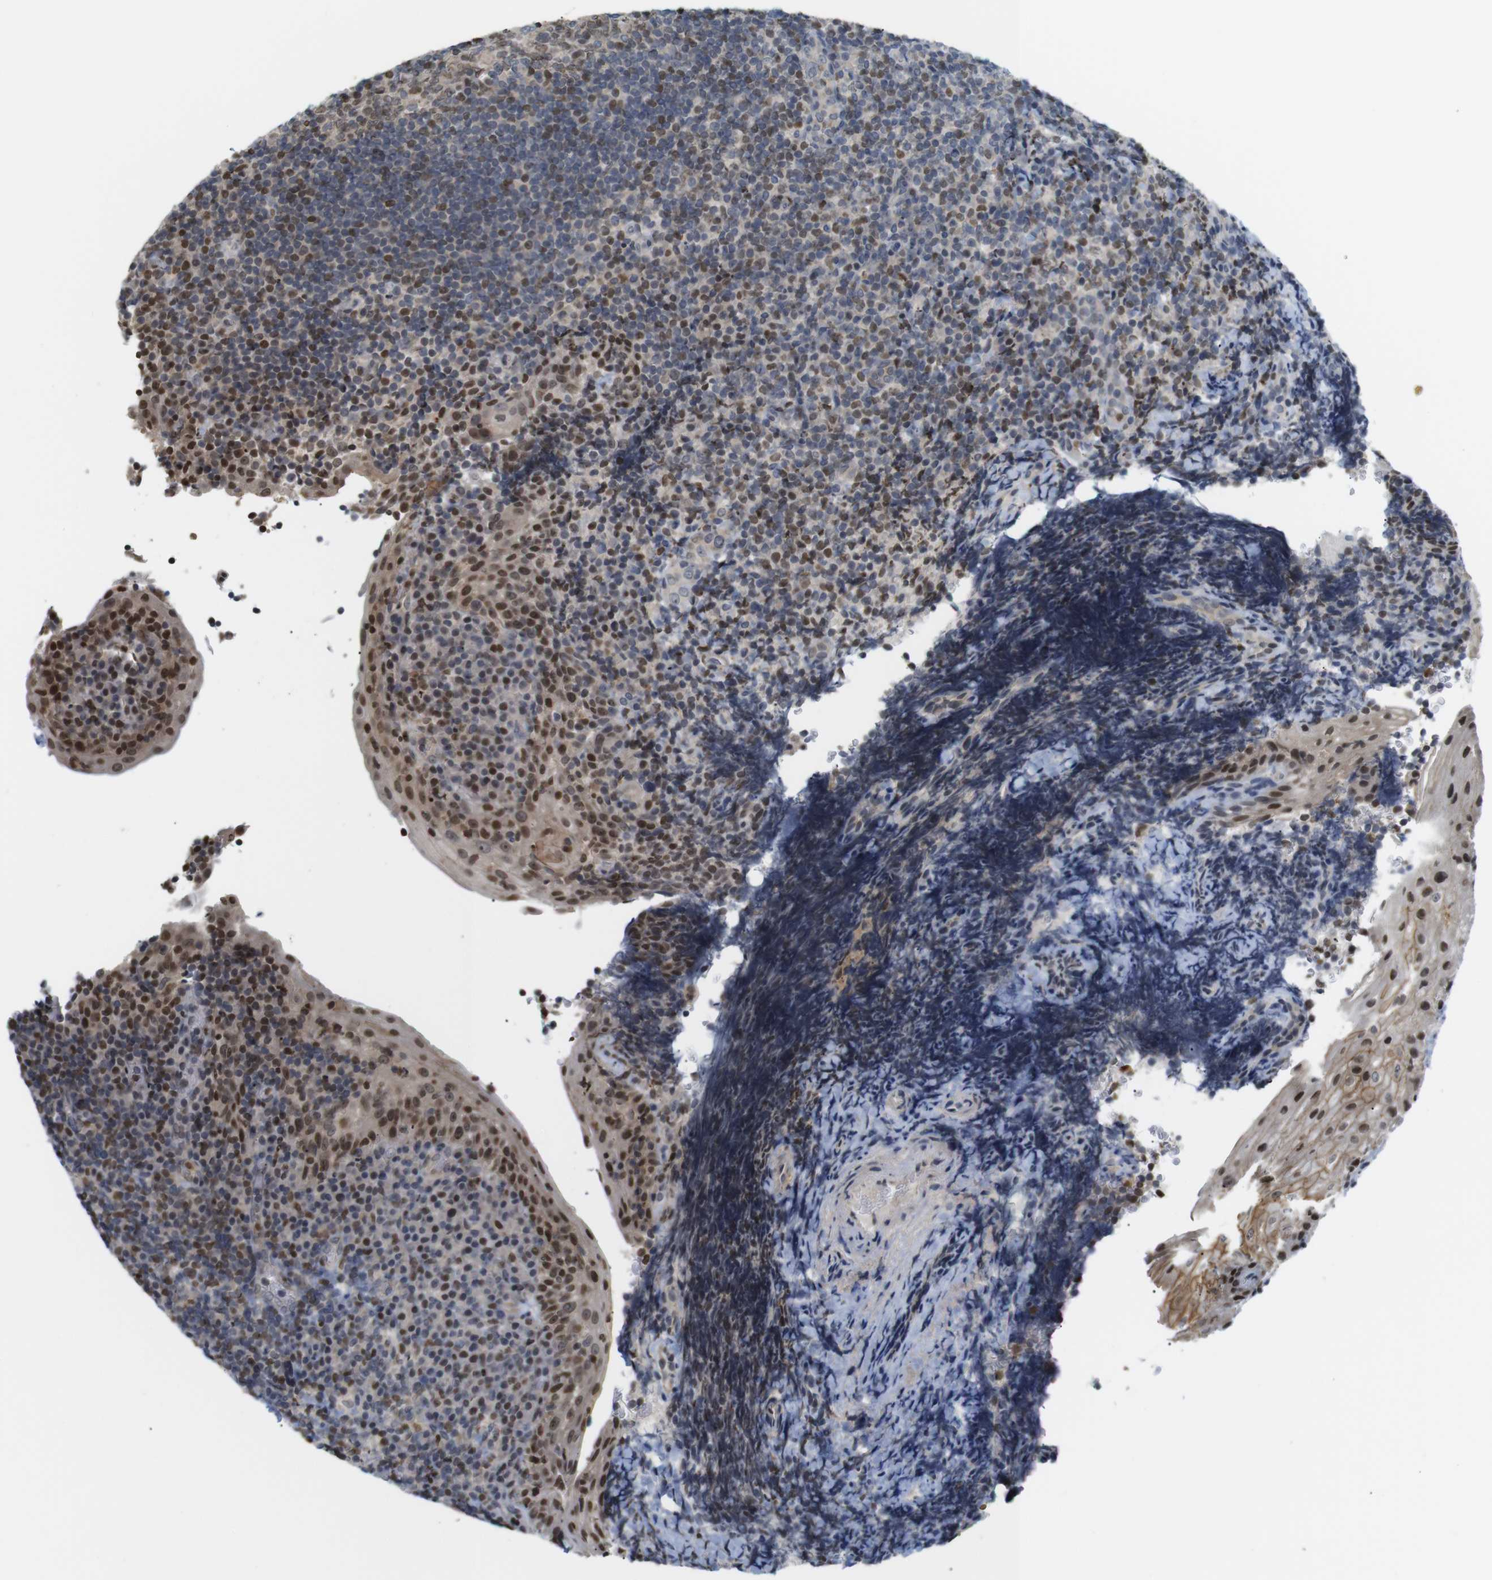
{"staining": {"intensity": "weak", "quantity": ">75%", "location": "nuclear"}, "tissue": "tonsil", "cell_type": "Germinal center cells", "image_type": "normal", "snomed": [{"axis": "morphology", "description": "Normal tissue, NOS"}, {"axis": "topography", "description": "Tonsil"}], "caption": "The image displays staining of normal tonsil, revealing weak nuclear protein expression (brown color) within germinal center cells.", "gene": "MBD1", "patient": {"sex": "male", "age": 37}}